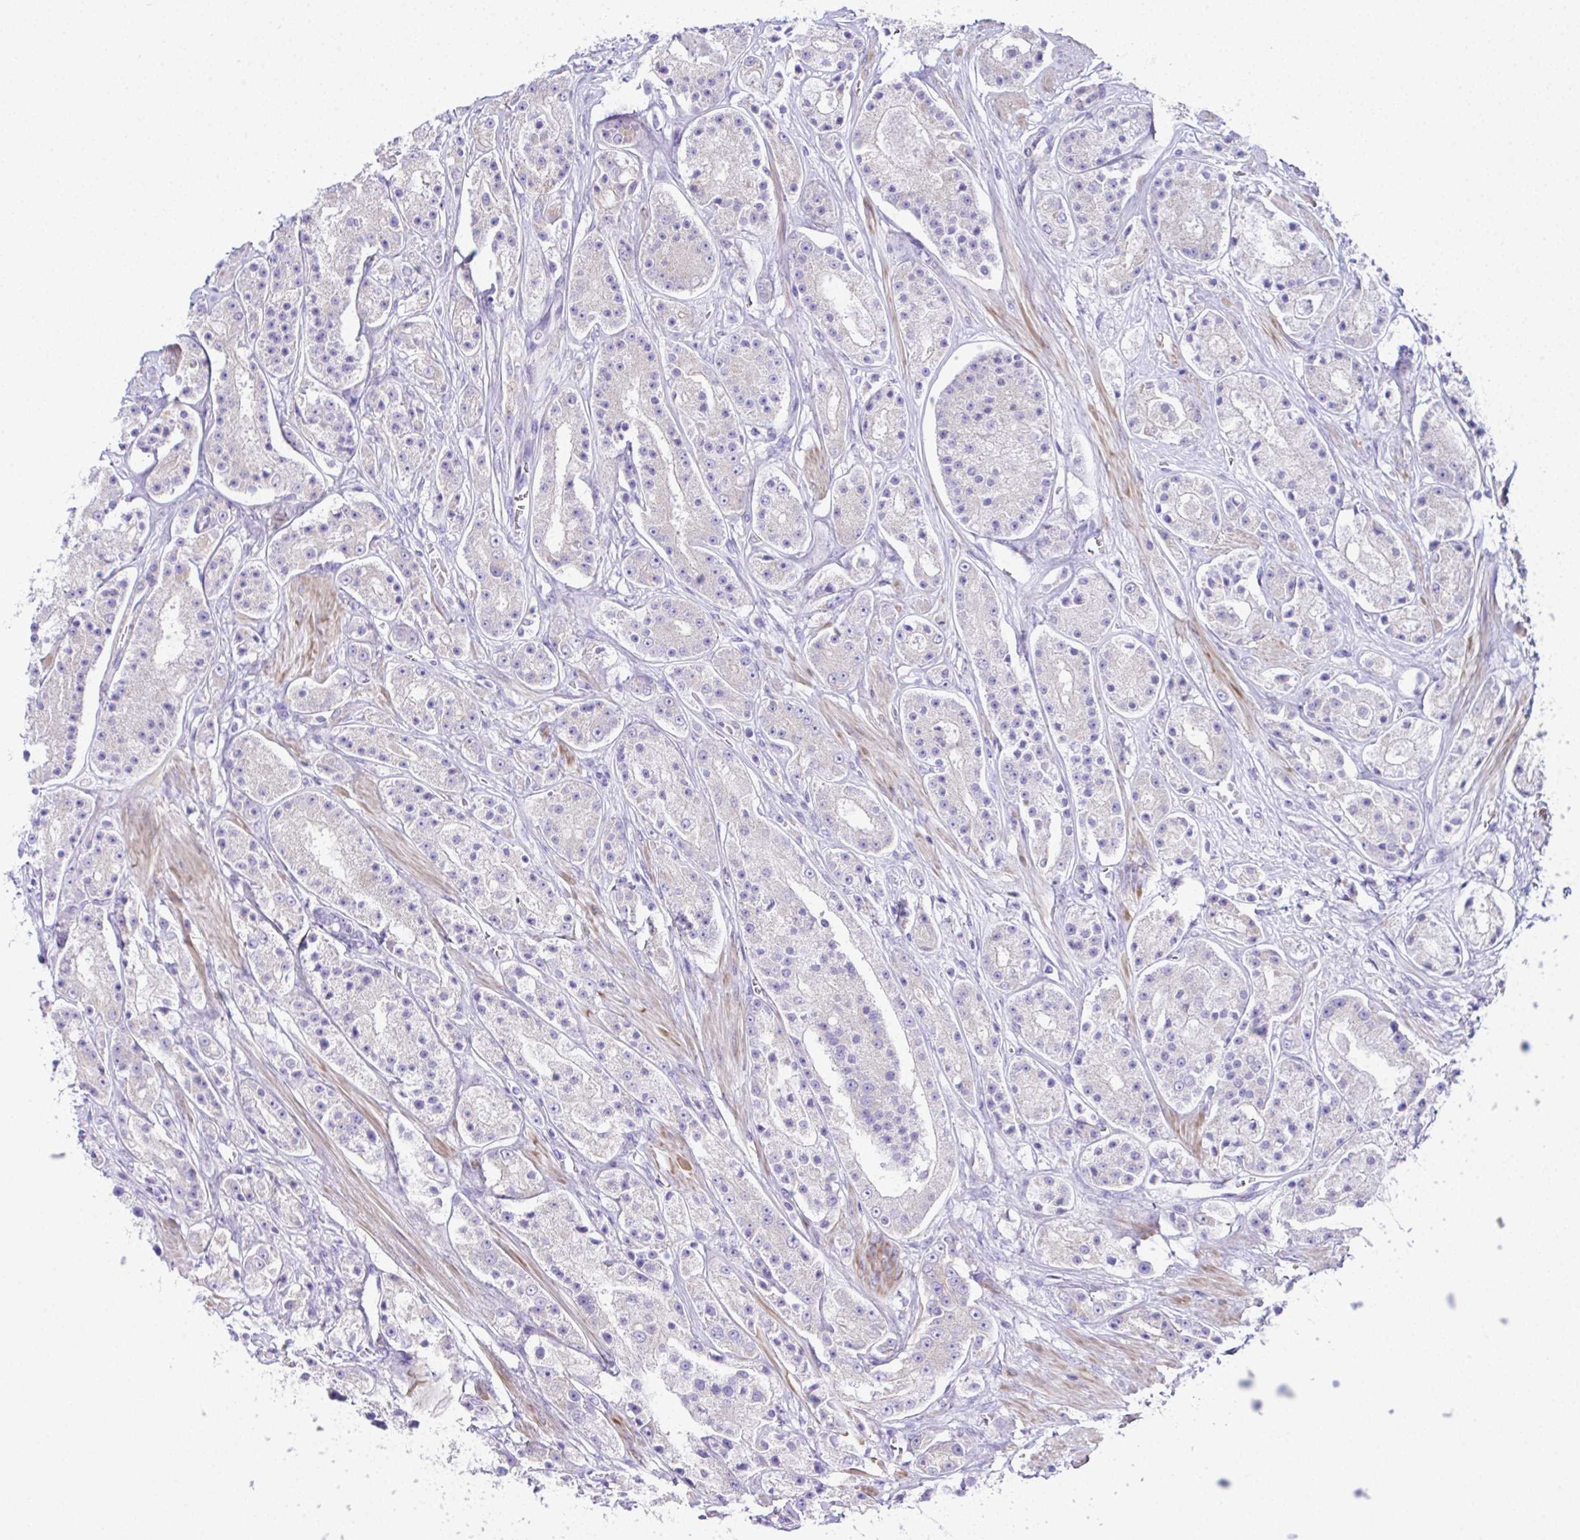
{"staining": {"intensity": "negative", "quantity": "none", "location": "none"}, "tissue": "prostate cancer", "cell_type": "Tumor cells", "image_type": "cancer", "snomed": [{"axis": "morphology", "description": "Adenocarcinoma, High grade"}, {"axis": "topography", "description": "Prostate"}], "caption": "This is an immunohistochemistry (IHC) photomicrograph of prostate cancer. There is no expression in tumor cells.", "gene": "OR4P4", "patient": {"sex": "male", "age": 67}}